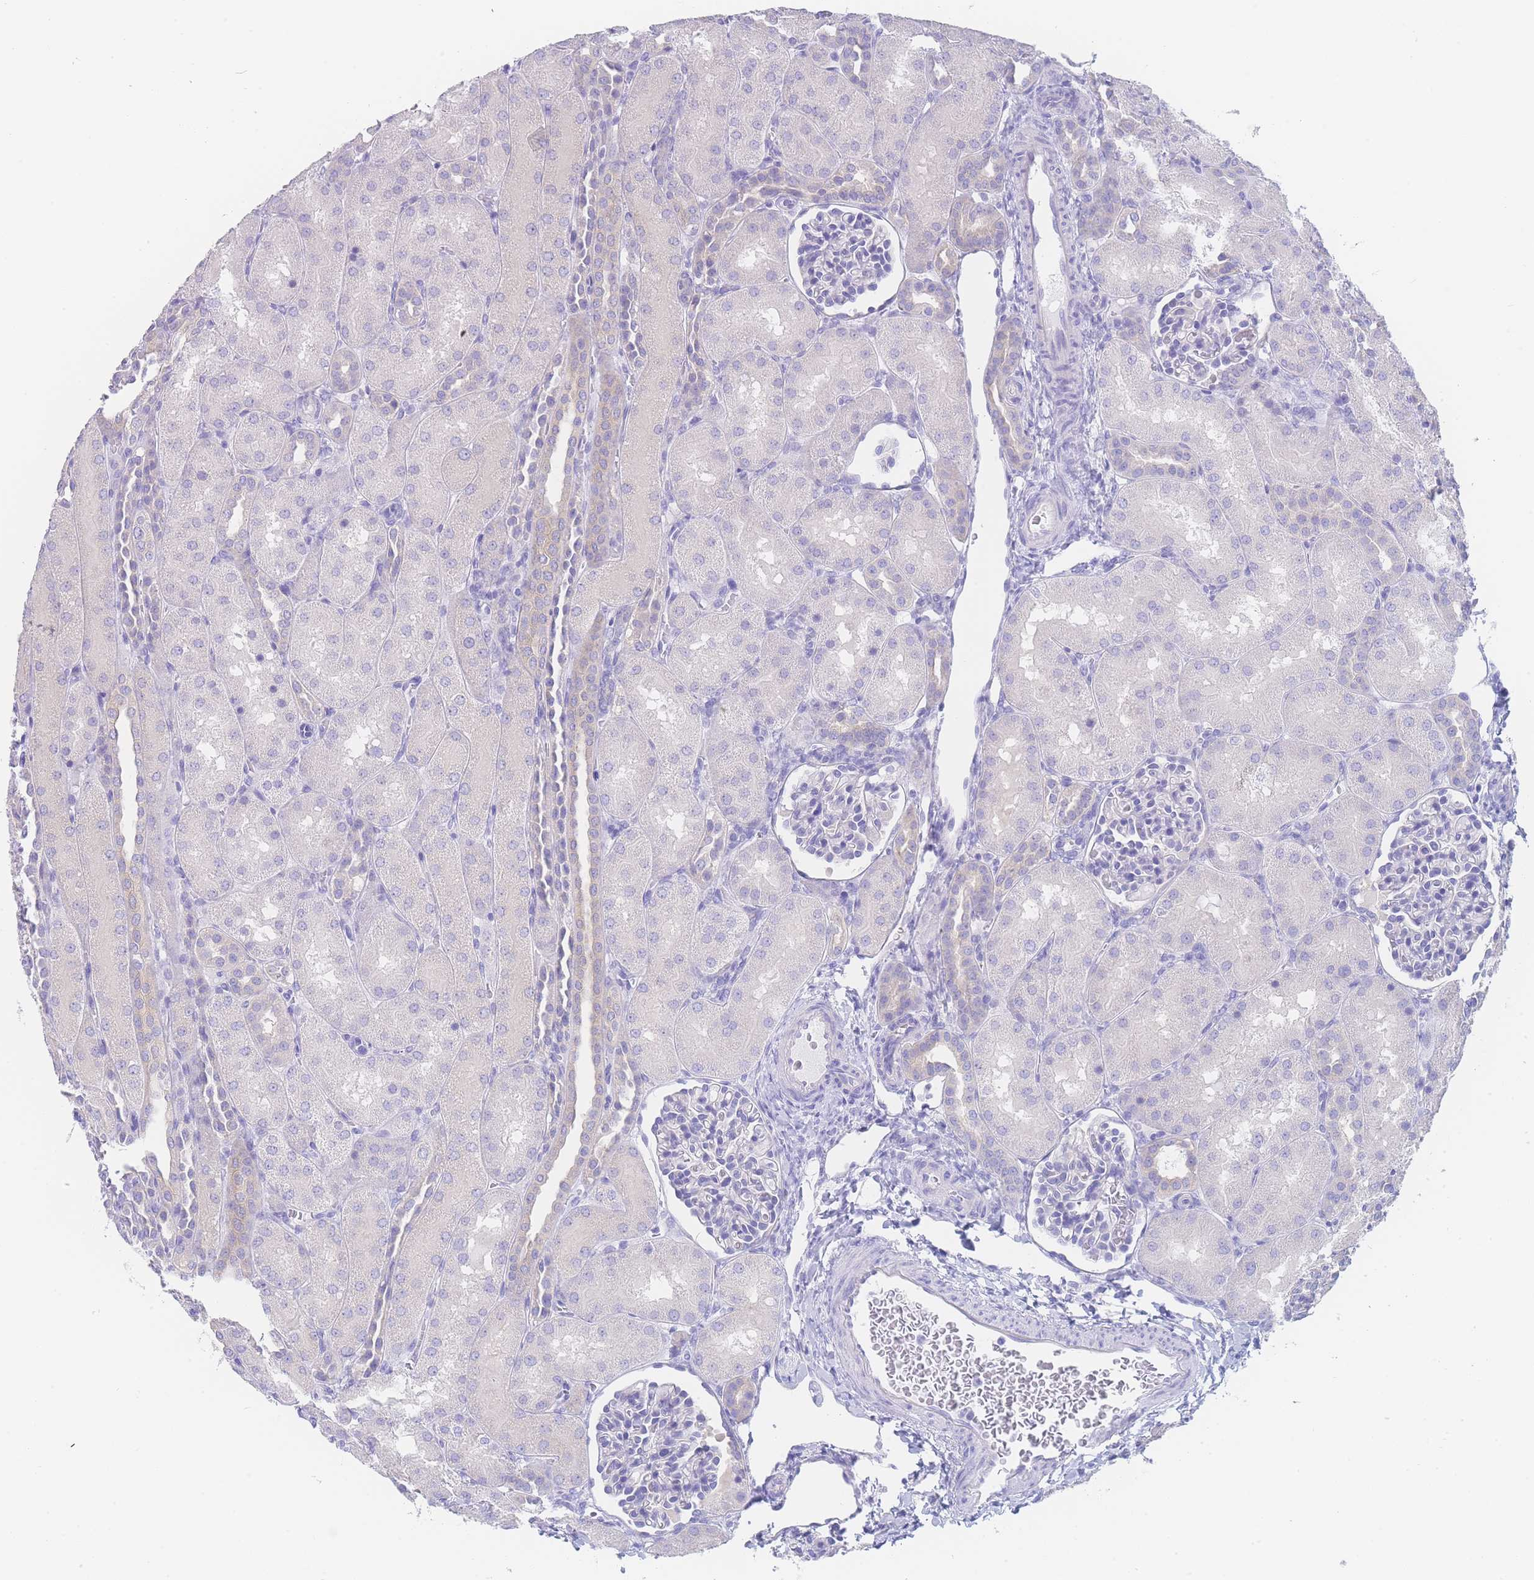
{"staining": {"intensity": "negative", "quantity": "none", "location": "none"}, "tissue": "kidney", "cell_type": "Cells in glomeruli", "image_type": "normal", "snomed": [{"axis": "morphology", "description": "Normal tissue, NOS"}, {"axis": "topography", "description": "Kidney"}], "caption": "Immunohistochemistry (IHC) histopathology image of normal human kidney stained for a protein (brown), which displays no expression in cells in glomeruli.", "gene": "LZTFL1", "patient": {"sex": "male", "age": 1}}